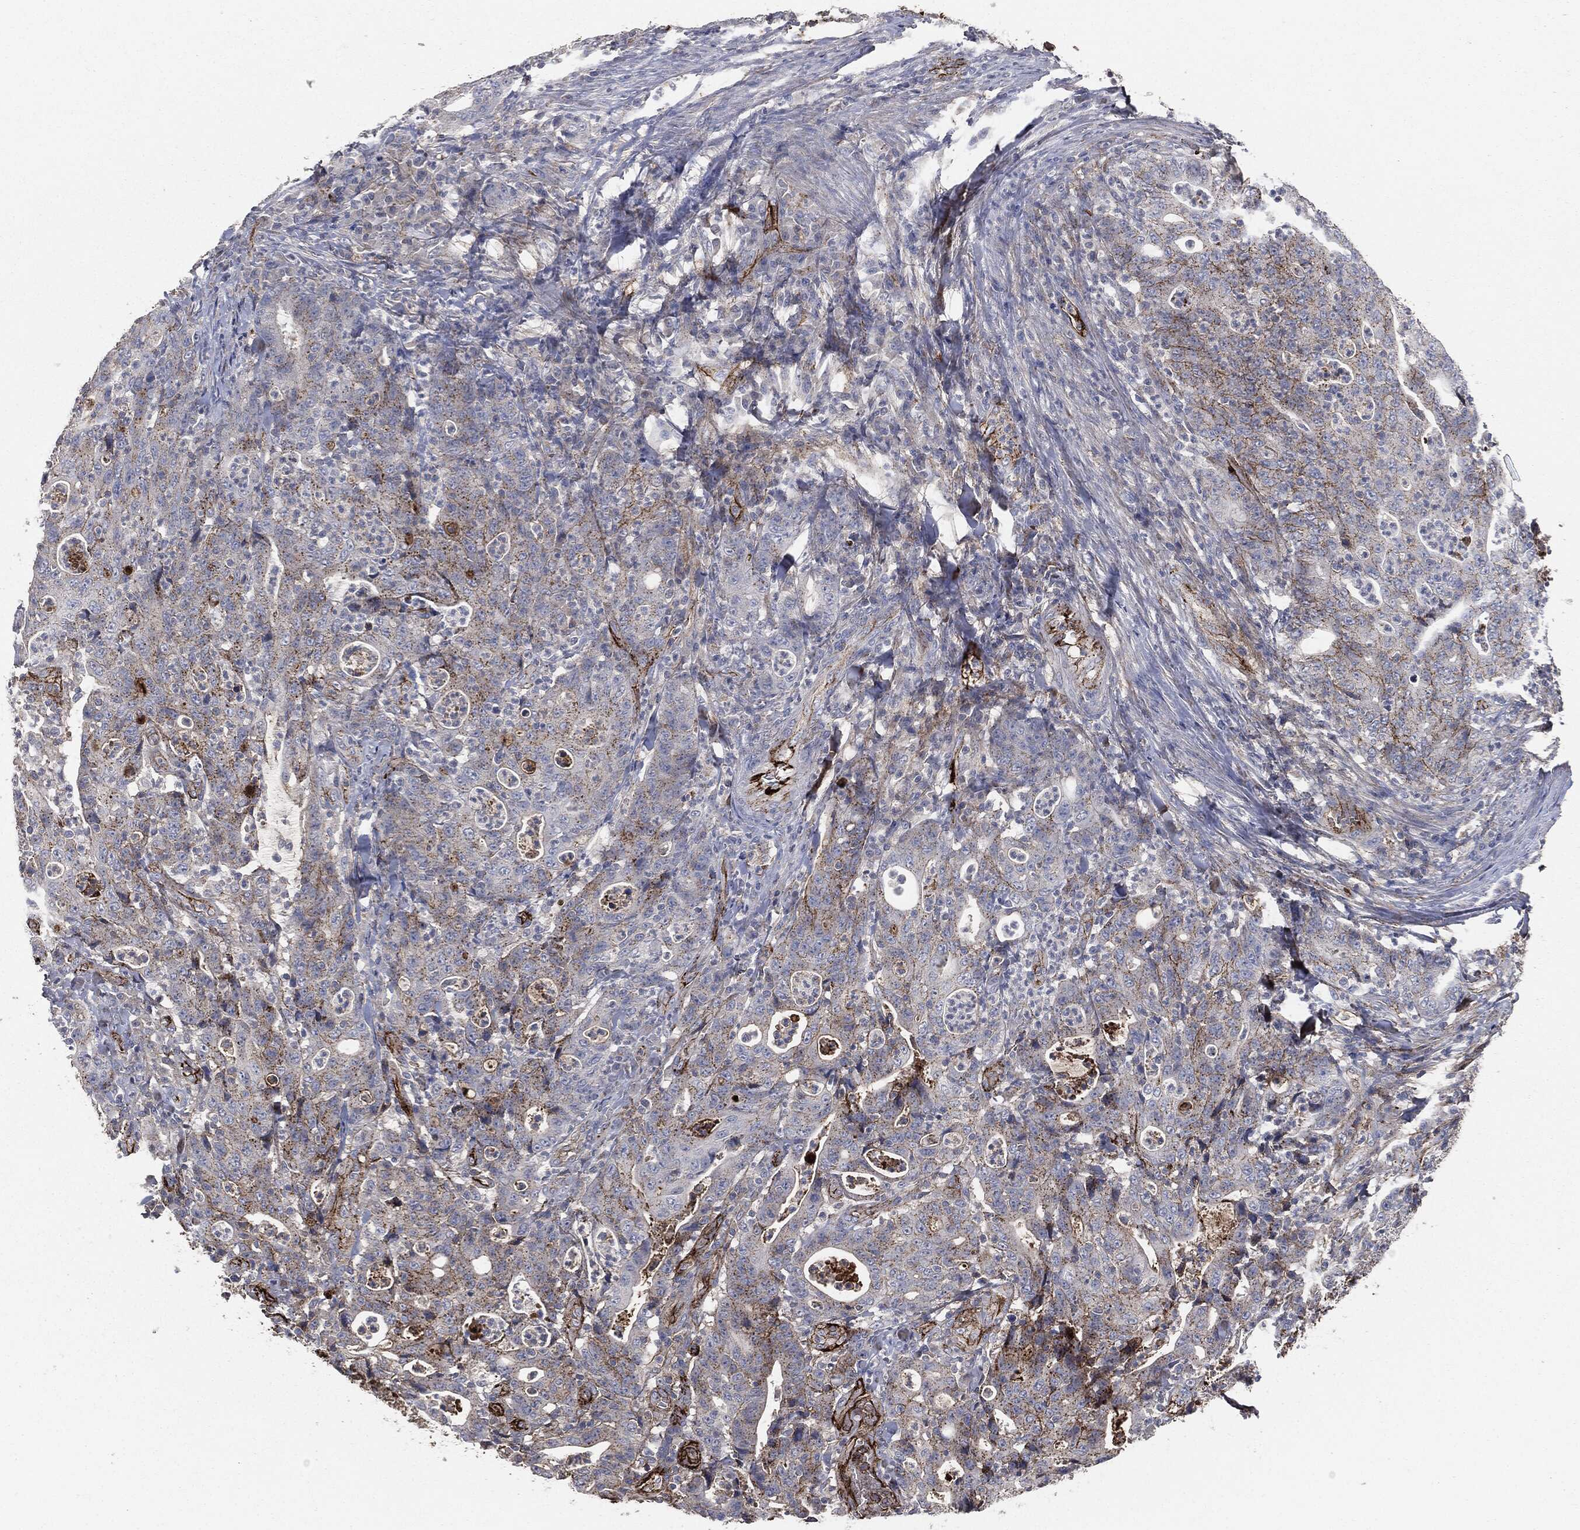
{"staining": {"intensity": "moderate", "quantity": "<25%", "location": "cytoplasmic/membranous"}, "tissue": "colorectal cancer", "cell_type": "Tumor cells", "image_type": "cancer", "snomed": [{"axis": "morphology", "description": "Adenocarcinoma, NOS"}, {"axis": "topography", "description": "Colon"}], "caption": "A brown stain labels moderate cytoplasmic/membranous positivity of a protein in human adenocarcinoma (colorectal) tumor cells.", "gene": "APOB", "patient": {"sex": "male", "age": 70}}